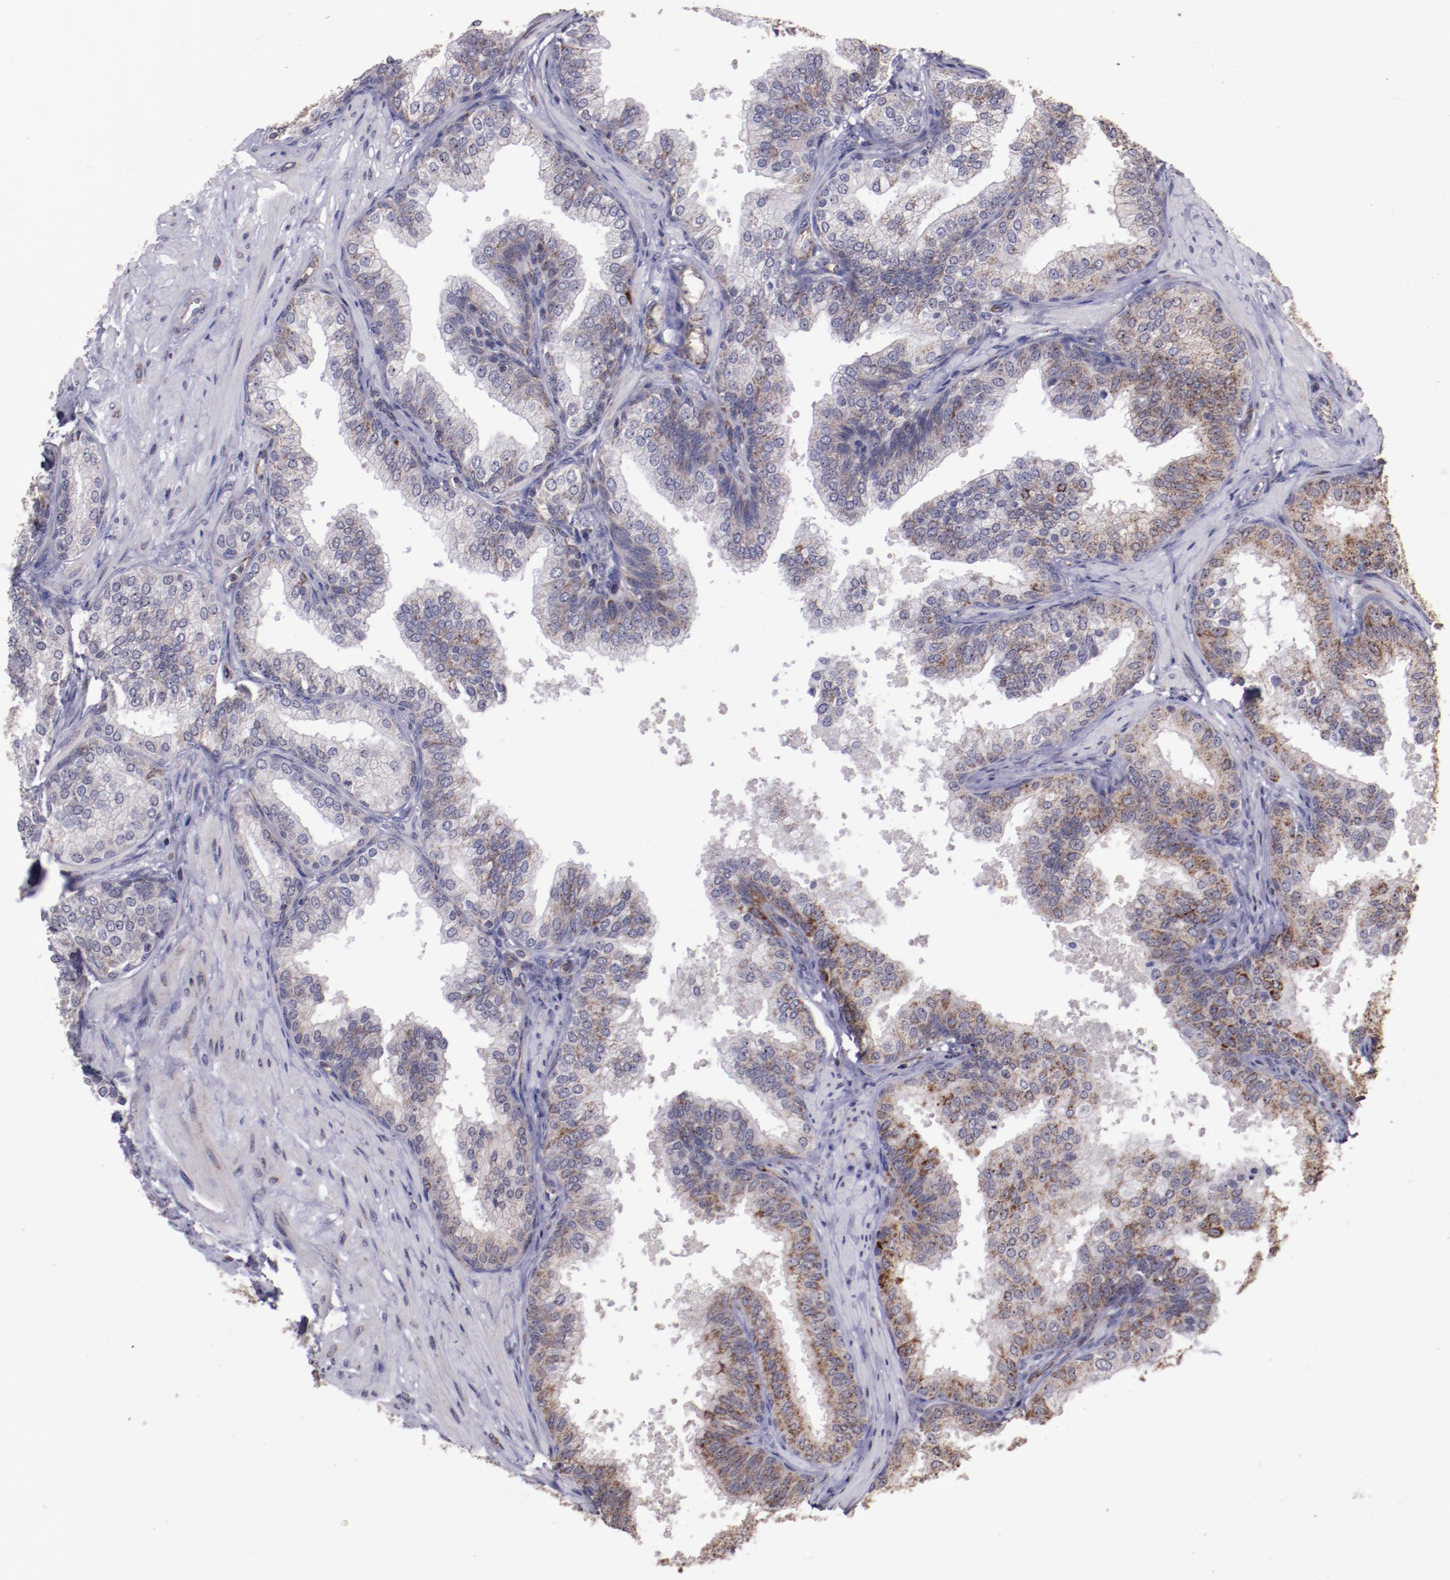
{"staining": {"intensity": "moderate", "quantity": ">75%", "location": "cytoplasmic/membranous"}, "tissue": "prostate", "cell_type": "Glandular cells", "image_type": "normal", "snomed": [{"axis": "morphology", "description": "Normal tissue, NOS"}, {"axis": "topography", "description": "Prostate"}], "caption": "This histopathology image shows benign prostate stained with immunohistochemistry to label a protein in brown. The cytoplasmic/membranous of glandular cells show moderate positivity for the protein. Nuclei are counter-stained blue.", "gene": "LONP1", "patient": {"sex": "male", "age": 60}}